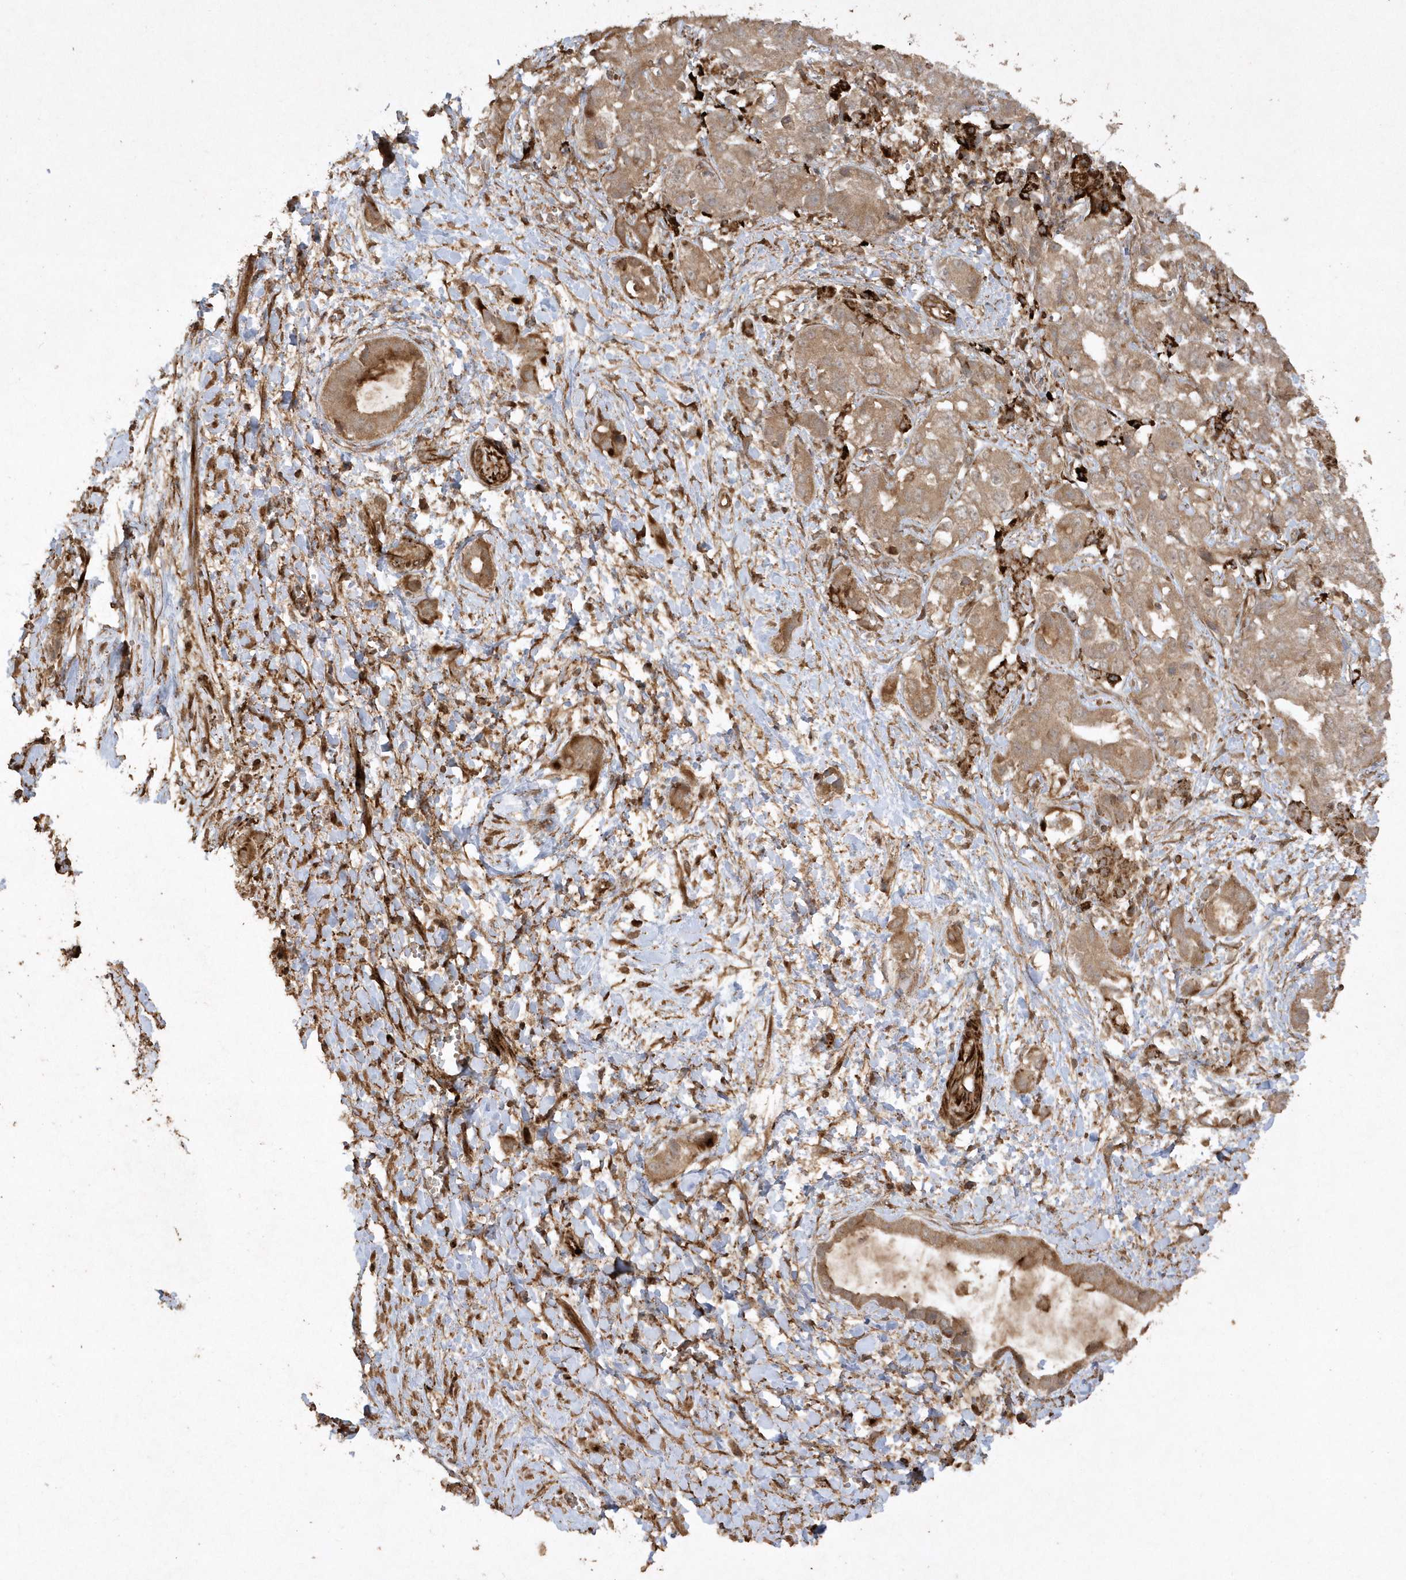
{"staining": {"intensity": "moderate", "quantity": ">75%", "location": "cytoplasmic/membranous"}, "tissue": "liver cancer", "cell_type": "Tumor cells", "image_type": "cancer", "snomed": [{"axis": "morphology", "description": "Cholangiocarcinoma"}, {"axis": "topography", "description": "Liver"}], "caption": "Tumor cells show moderate cytoplasmic/membranous positivity in approximately >75% of cells in liver cancer (cholangiocarcinoma).", "gene": "AVPI1", "patient": {"sex": "female", "age": 52}}